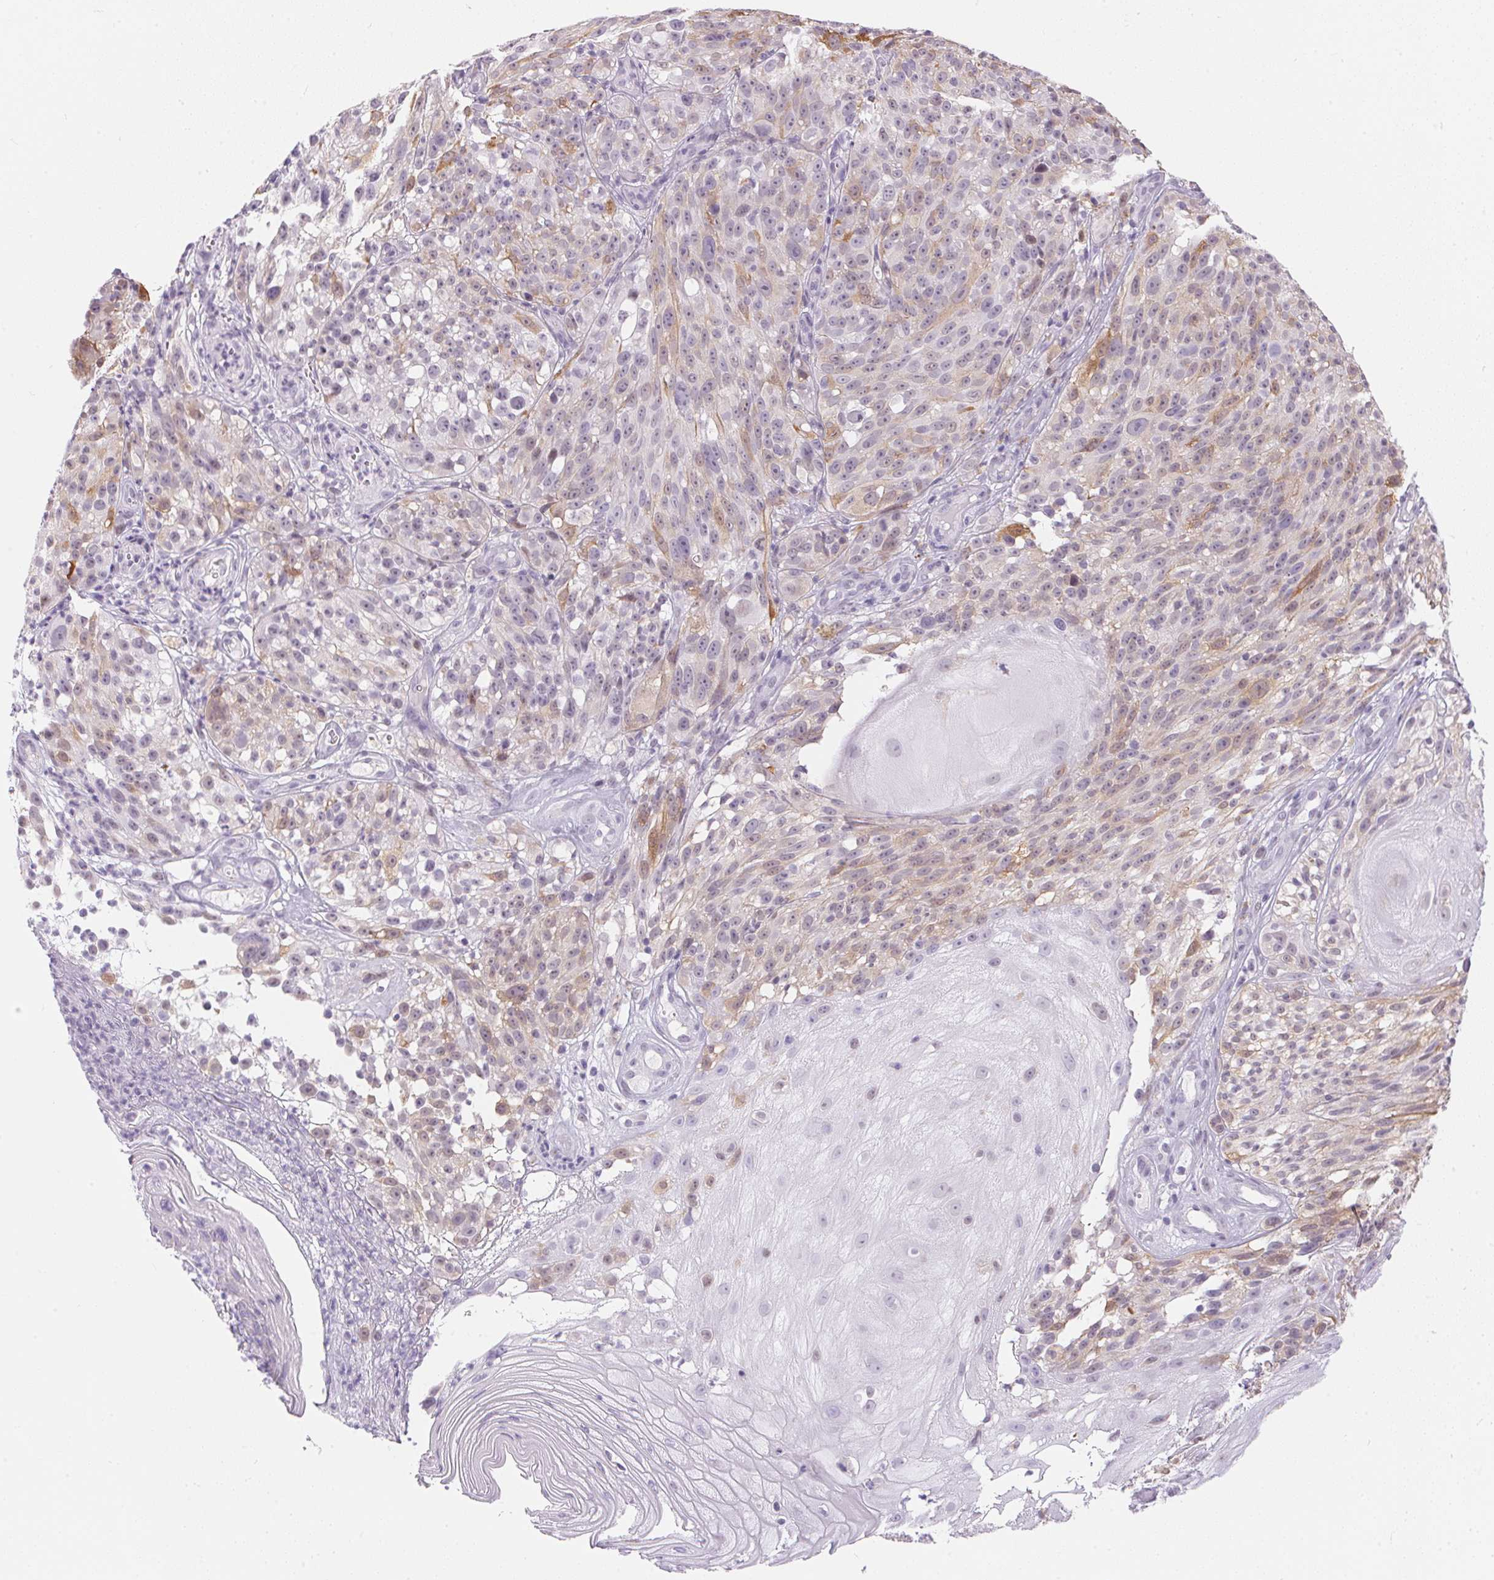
{"staining": {"intensity": "weak", "quantity": "<25%", "location": "cytoplasmic/membranous"}, "tissue": "melanoma", "cell_type": "Tumor cells", "image_type": "cancer", "snomed": [{"axis": "morphology", "description": "Malignant melanoma, NOS"}, {"axis": "topography", "description": "Skin"}], "caption": "This is an IHC image of malignant melanoma. There is no expression in tumor cells.", "gene": "CADPS", "patient": {"sex": "female", "age": 85}}